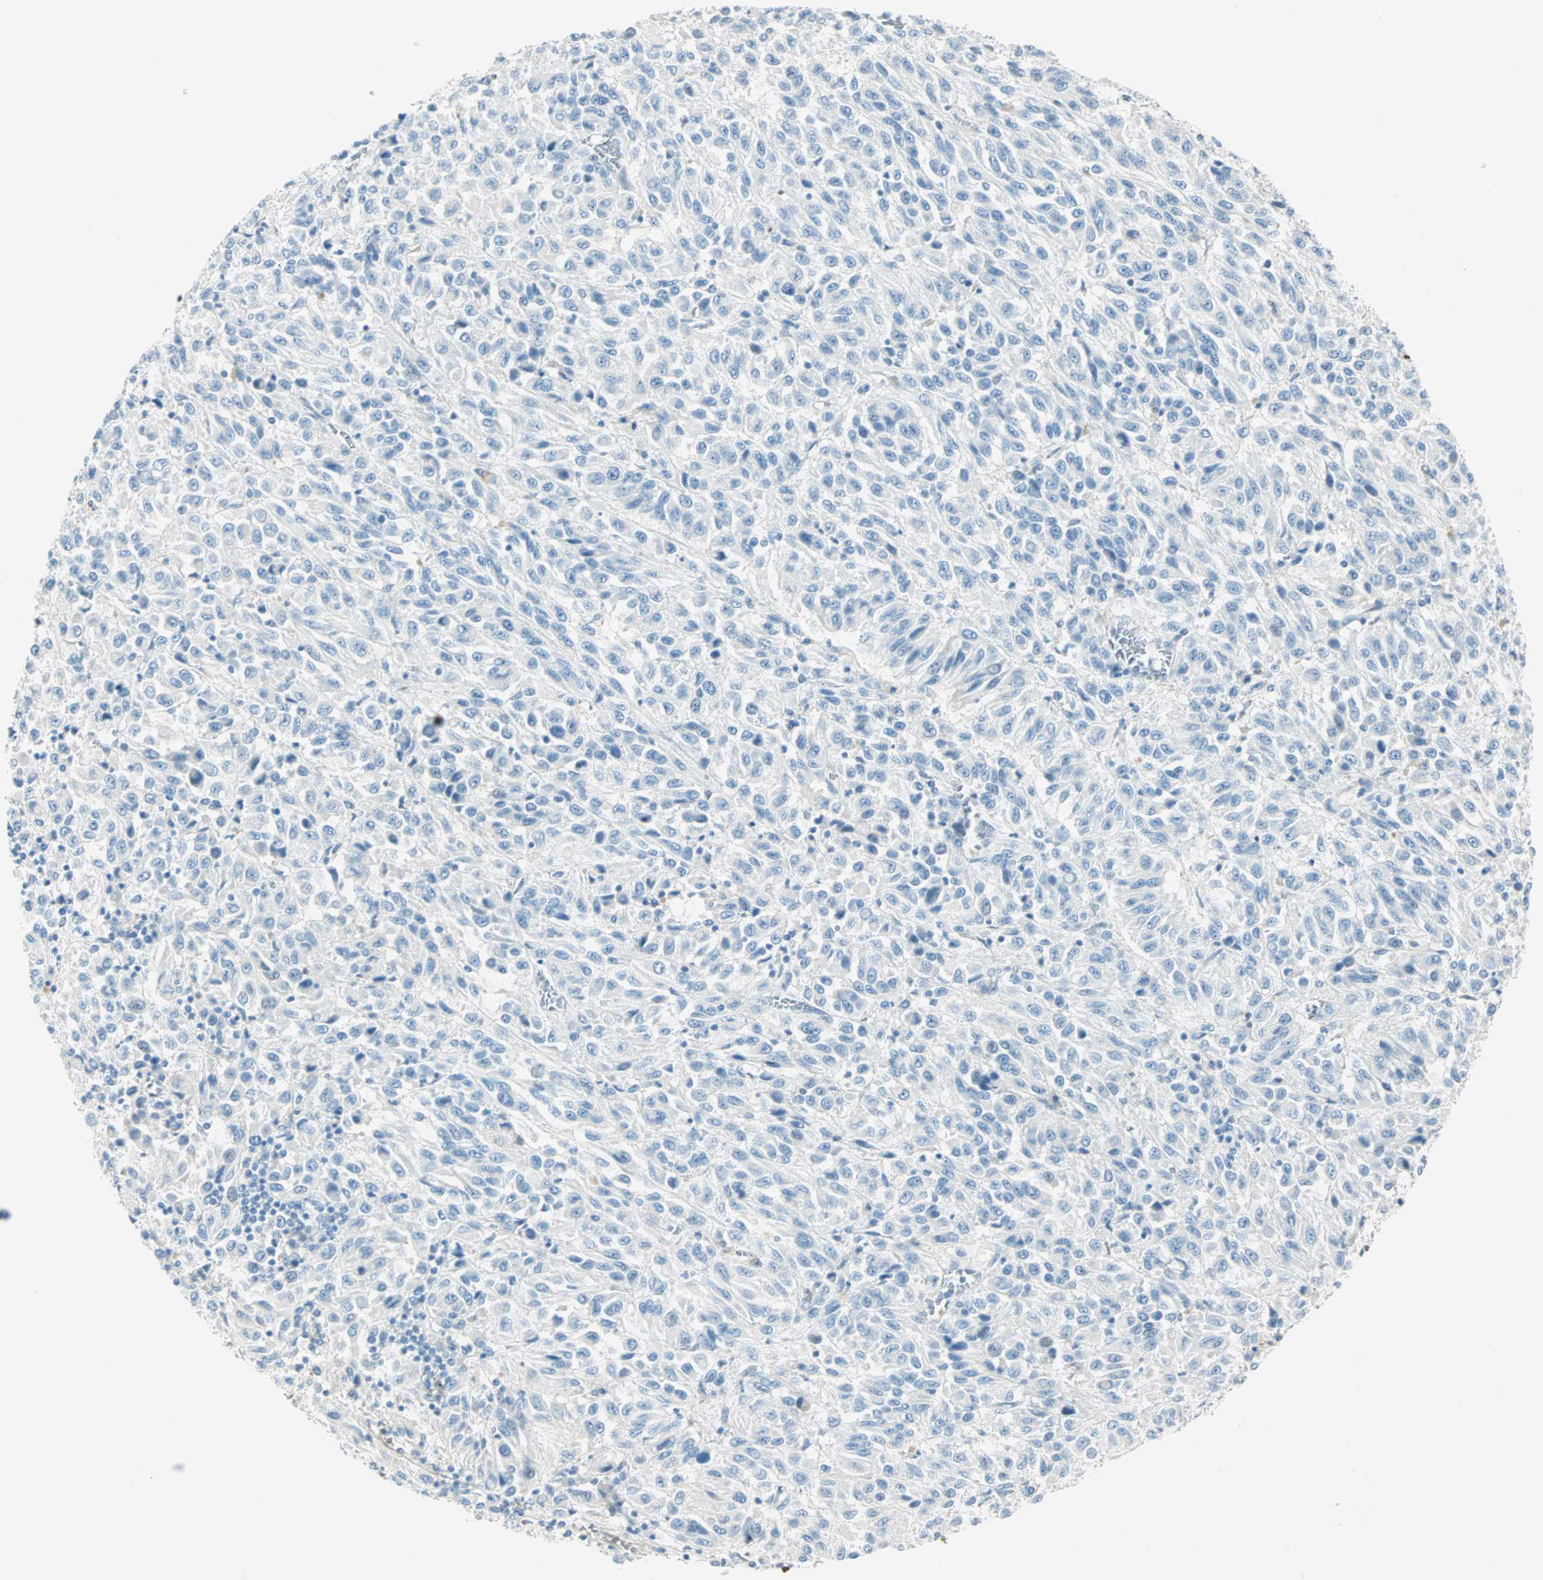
{"staining": {"intensity": "negative", "quantity": "none", "location": "none"}, "tissue": "melanoma", "cell_type": "Tumor cells", "image_type": "cancer", "snomed": [{"axis": "morphology", "description": "Malignant melanoma, Metastatic site"}, {"axis": "topography", "description": "Lung"}], "caption": "Immunohistochemical staining of human melanoma exhibits no significant staining in tumor cells. The staining is performed using DAB (3,3'-diaminobenzidine) brown chromogen with nuclei counter-stained in using hematoxylin.", "gene": "MLLT10", "patient": {"sex": "male", "age": 64}}